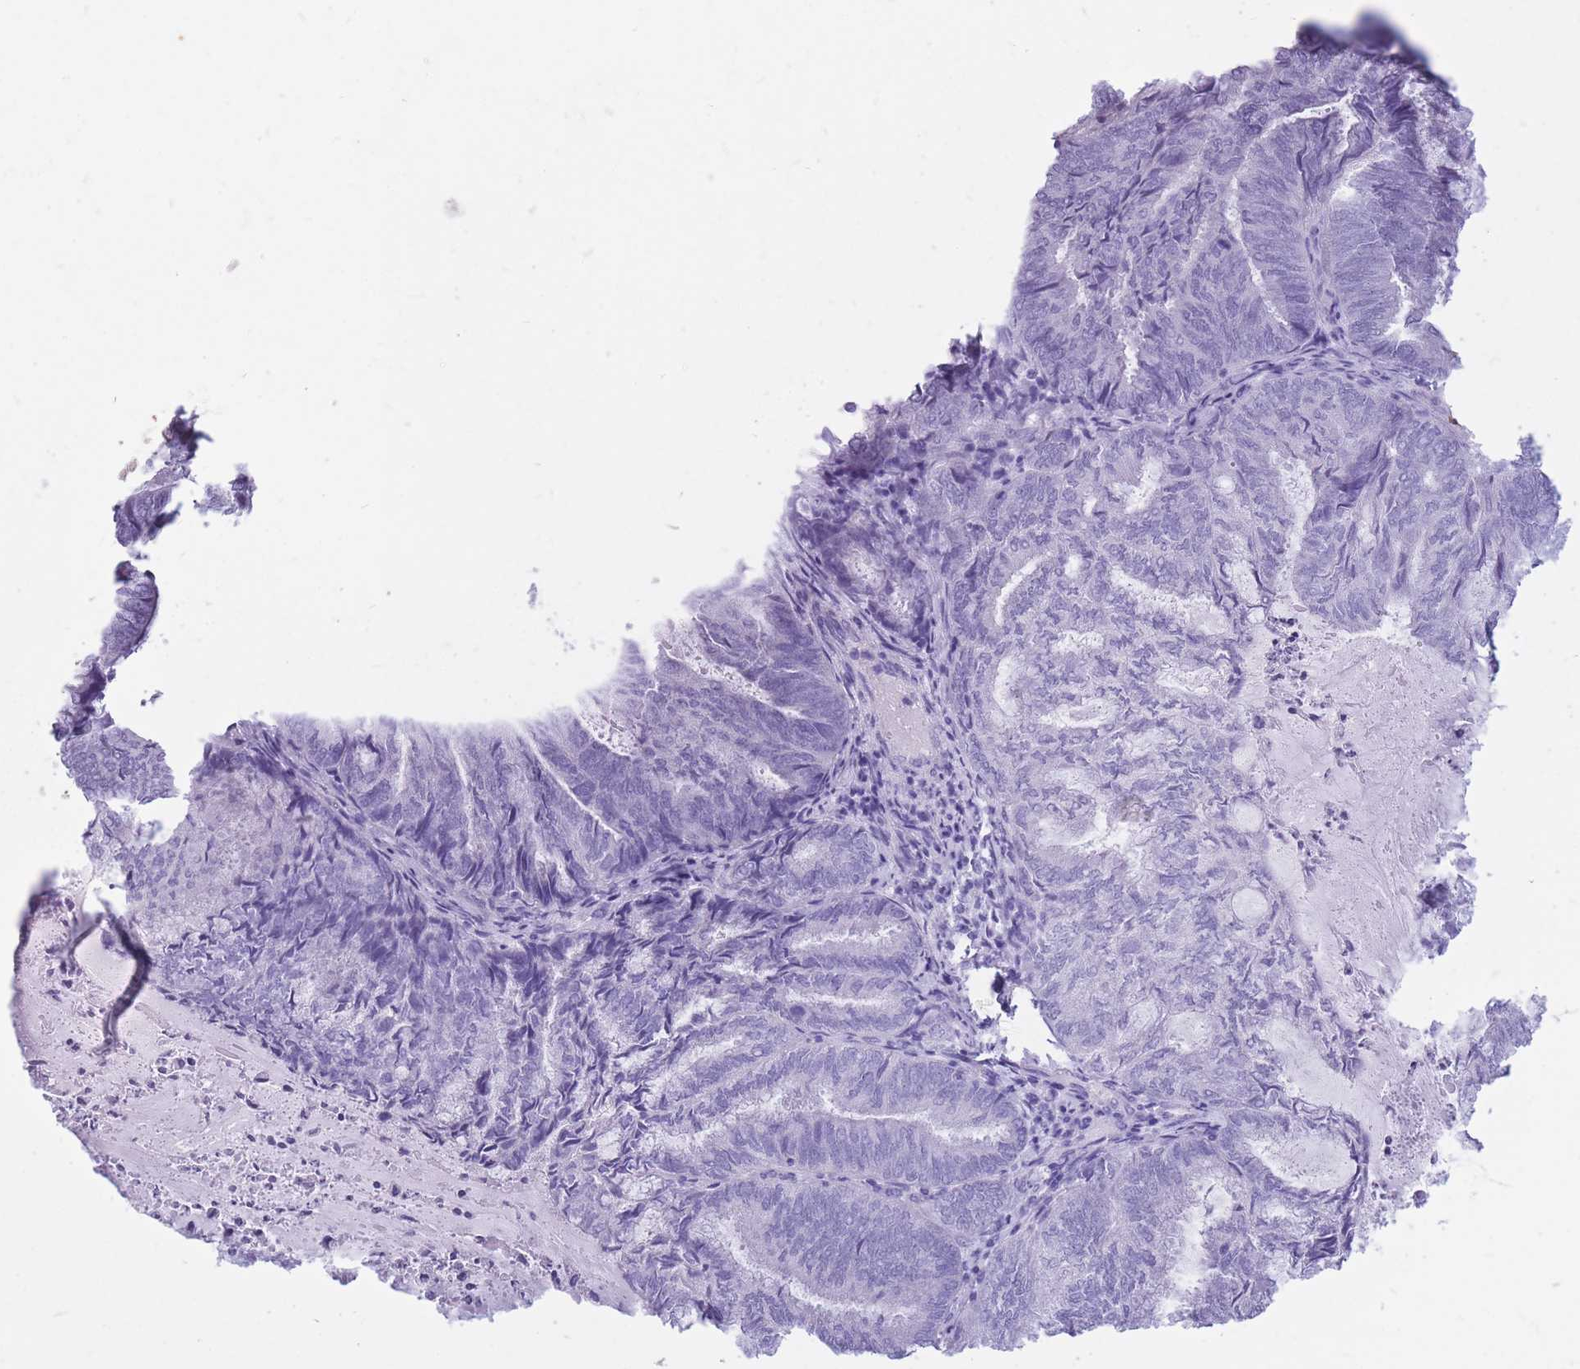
{"staining": {"intensity": "negative", "quantity": "none", "location": "none"}, "tissue": "endometrial cancer", "cell_type": "Tumor cells", "image_type": "cancer", "snomed": [{"axis": "morphology", "description": "Adenocarcinoma, NOS"}, {"axis": "topography", "description": "Endometrium"}], "caption": "There is no significant positivity in tumor cells of endometrial cancer (adenocarcinoma).", "gene": "CYP21A2", "patient": {"sex": "female", "age": 80}}